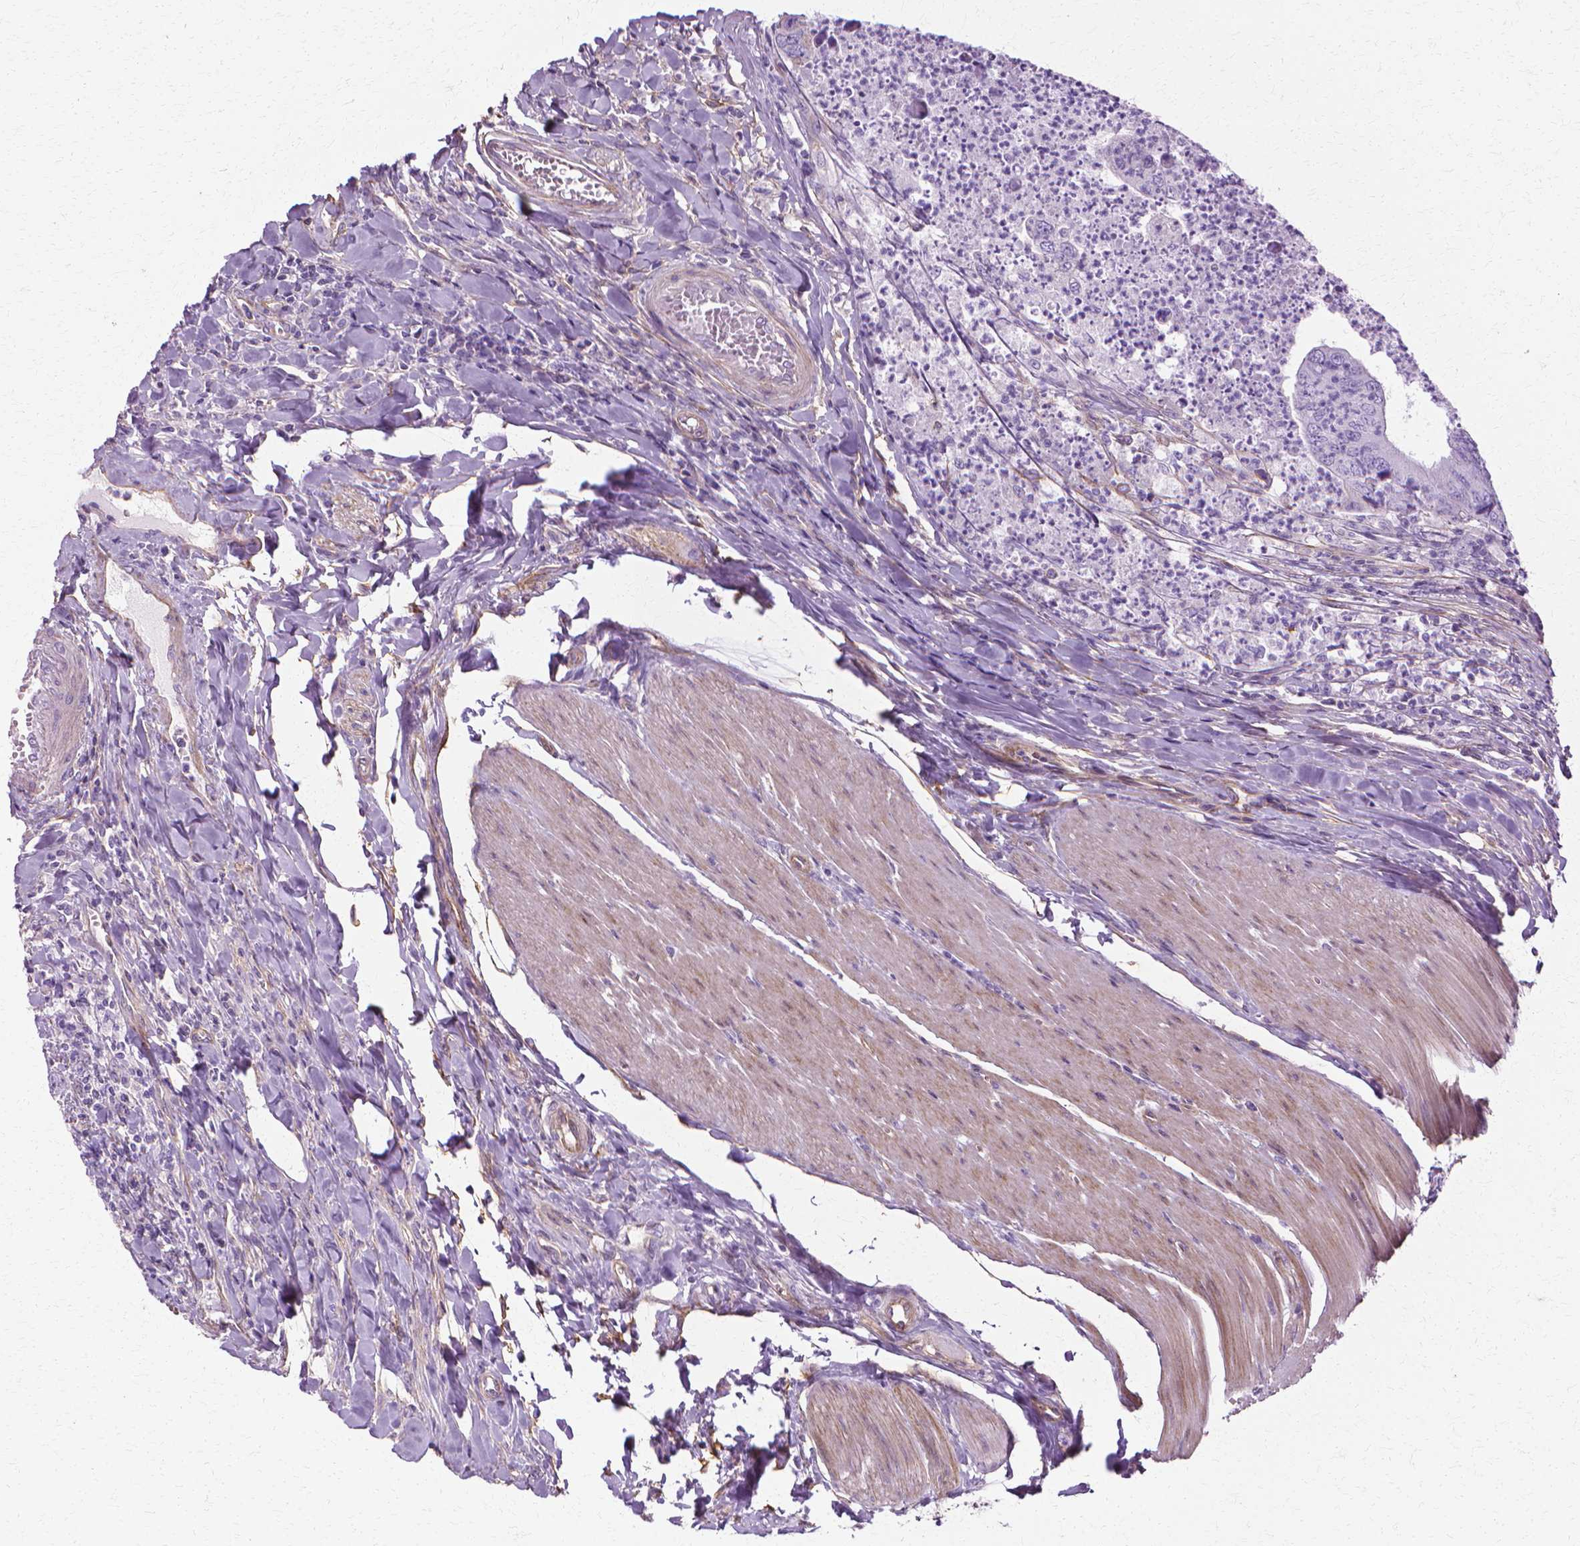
{"staining": {"intensity": "negative", "quantity": "none", "location": "none"}, "tissue": "colorectal cancer", "cell_type": "Tumor cells", "image_type": "cancer", "snomed": [{"axis": "morphology", "description": "Adenocarcinoma, NOS"}, {"axis": "topography", "description": "Colon"}], "caption": "Immunohistochemistry (IHC) image of human adenocarcinoma (colorectal) stained for a protein (brown), which displays no positivity in tumor cells. (DAB immunohistochemistry visualized using brightfield microscopy, high magnification).", "gene": "CFAP157", "patient": {"sex": "female", "age": 67}}